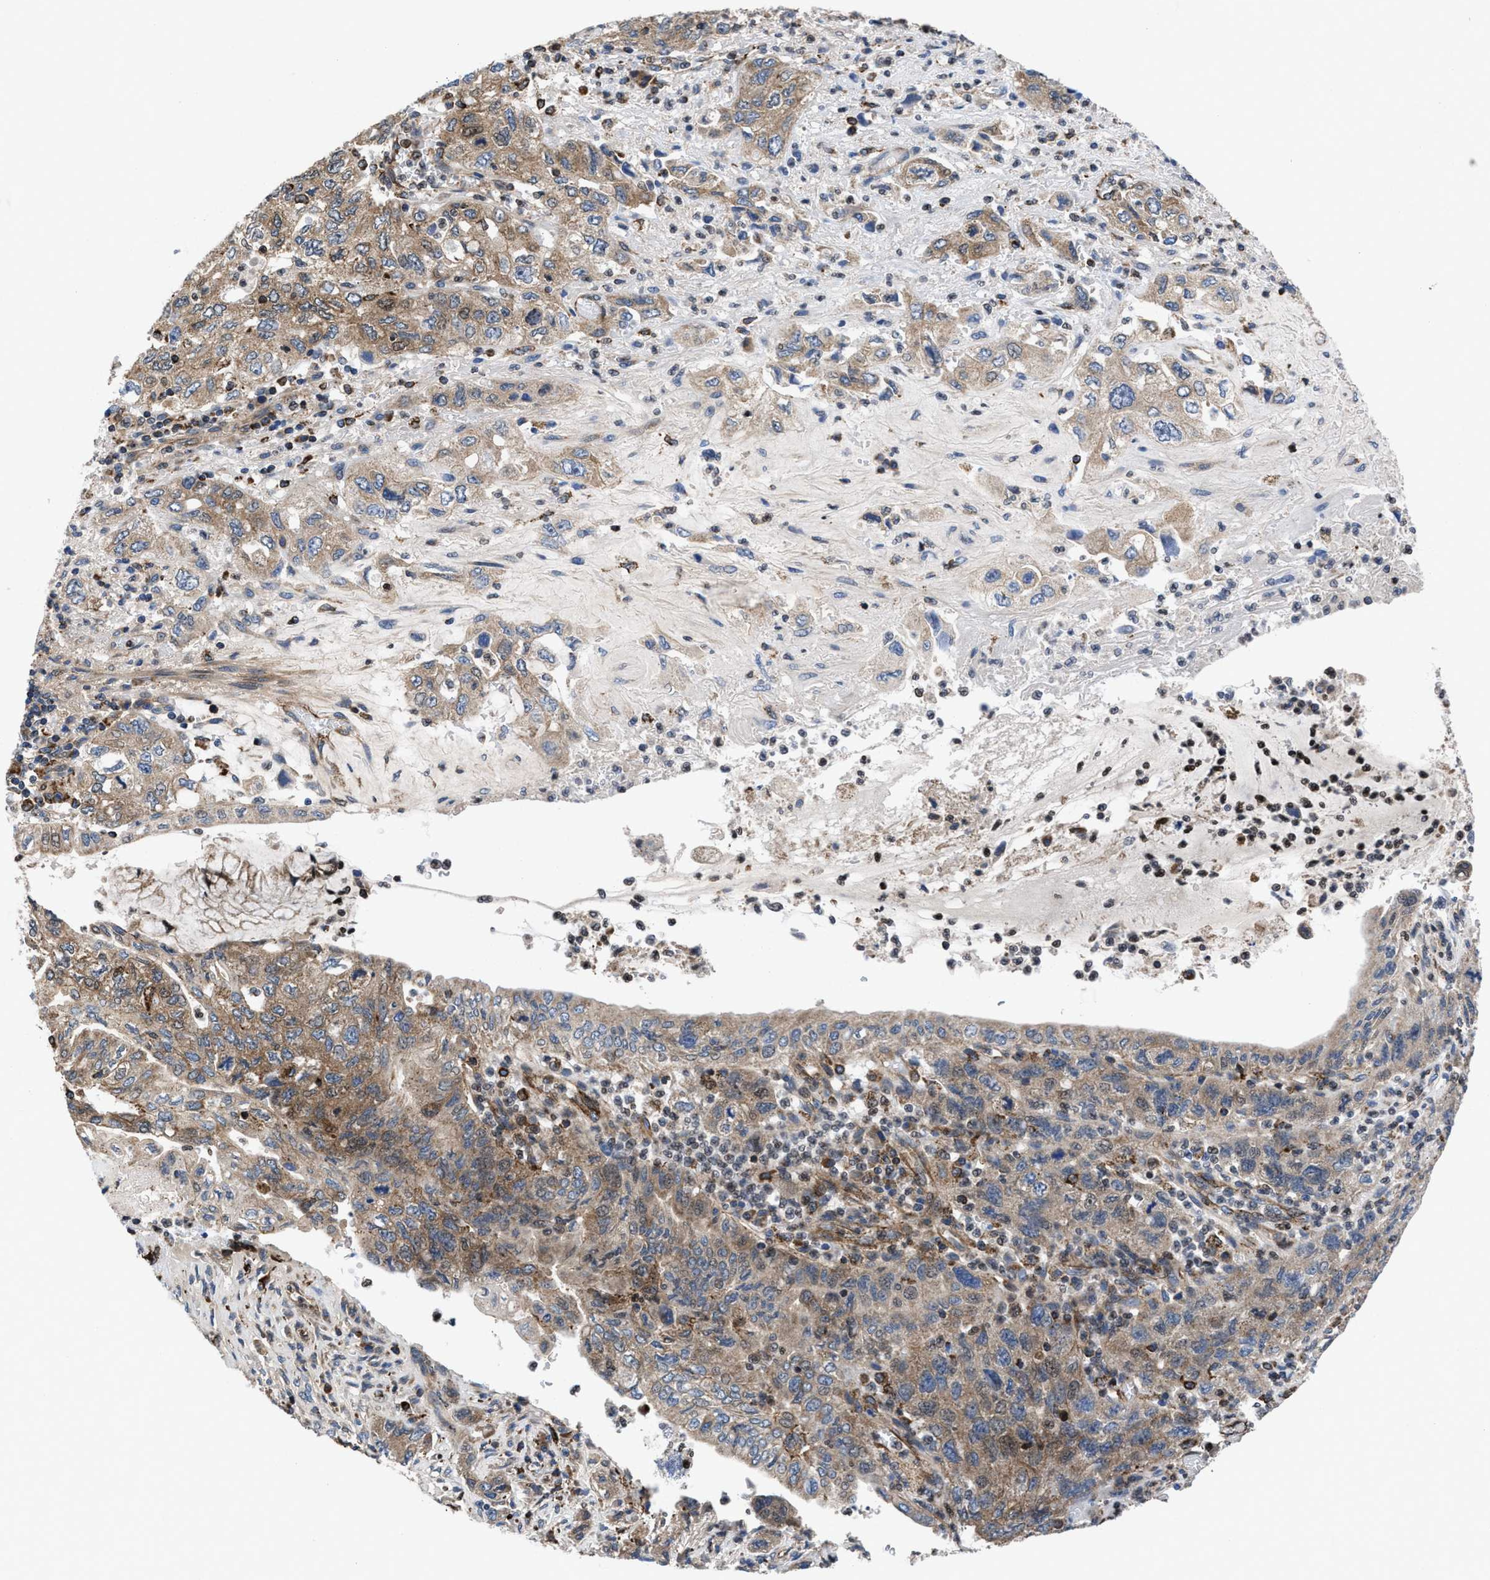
{"staining": {"intensity": "moderate", "quantity": ">75%", "location": "cytoplasmic/membranous"}, "tissue": "pancreatic cancer", "cell_type": "Tumor cells", "image_type": "cancer", "snomed": [{"axis": "morphology", "description": "Adenocarcinoma, NOS"}, {"axis": "topography", "description": "Pancreas"}], "caption": "Protein analysis of pancreatic adenocarcinoma tissue reveals moderate cytoplasmic/membranous staining in about >75% of tumor cells. The protein of interest is stained brown, and the nuclei are stained in blue (DAB IHC with brightfield microscopy, high magnification).", "gene": "PRR15L", "patient": {"sex": "female", "age": 73}}